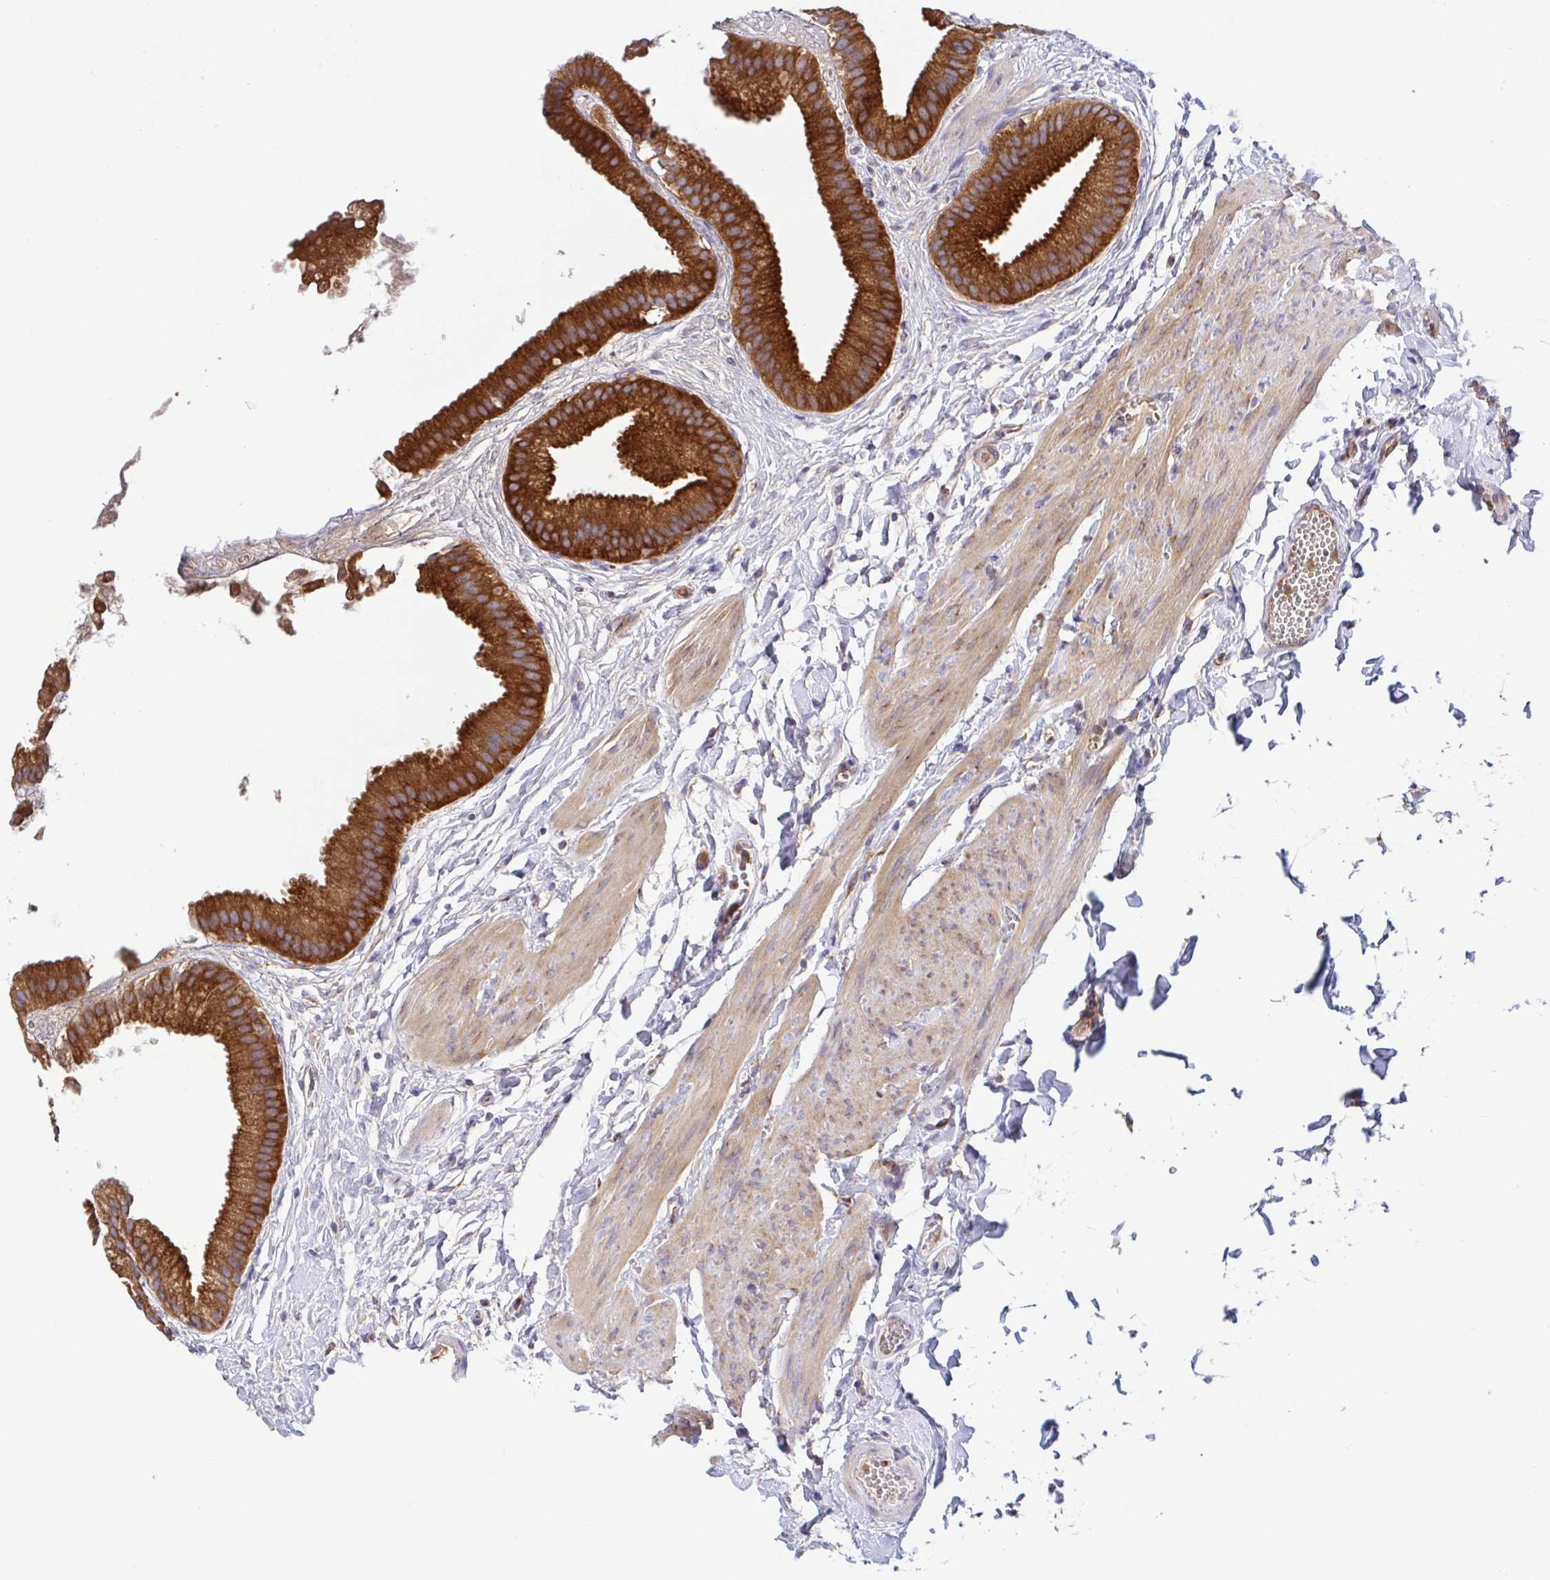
{"staining": {"intensity": "strong", "quantity": ">75%", "location": "cytoplasmic/membranous"}, "tissue": "gallbladder", "cell_type": "Glandular cells", "image_type": "normal", "snomed": [{"axis": "morphology", "description": "Normal tissue, NOS"}, {"axis": "topography", "description": "Gallbladder"}], "caption": "Immunohistochemistry of benign human gallbladder demonstrates high levels of strong cytoplasmic/membranous expression in approximately >75% of glandular cells.", "gene": "KIF5B", "patient": {"sex": "female", "age": 63}}